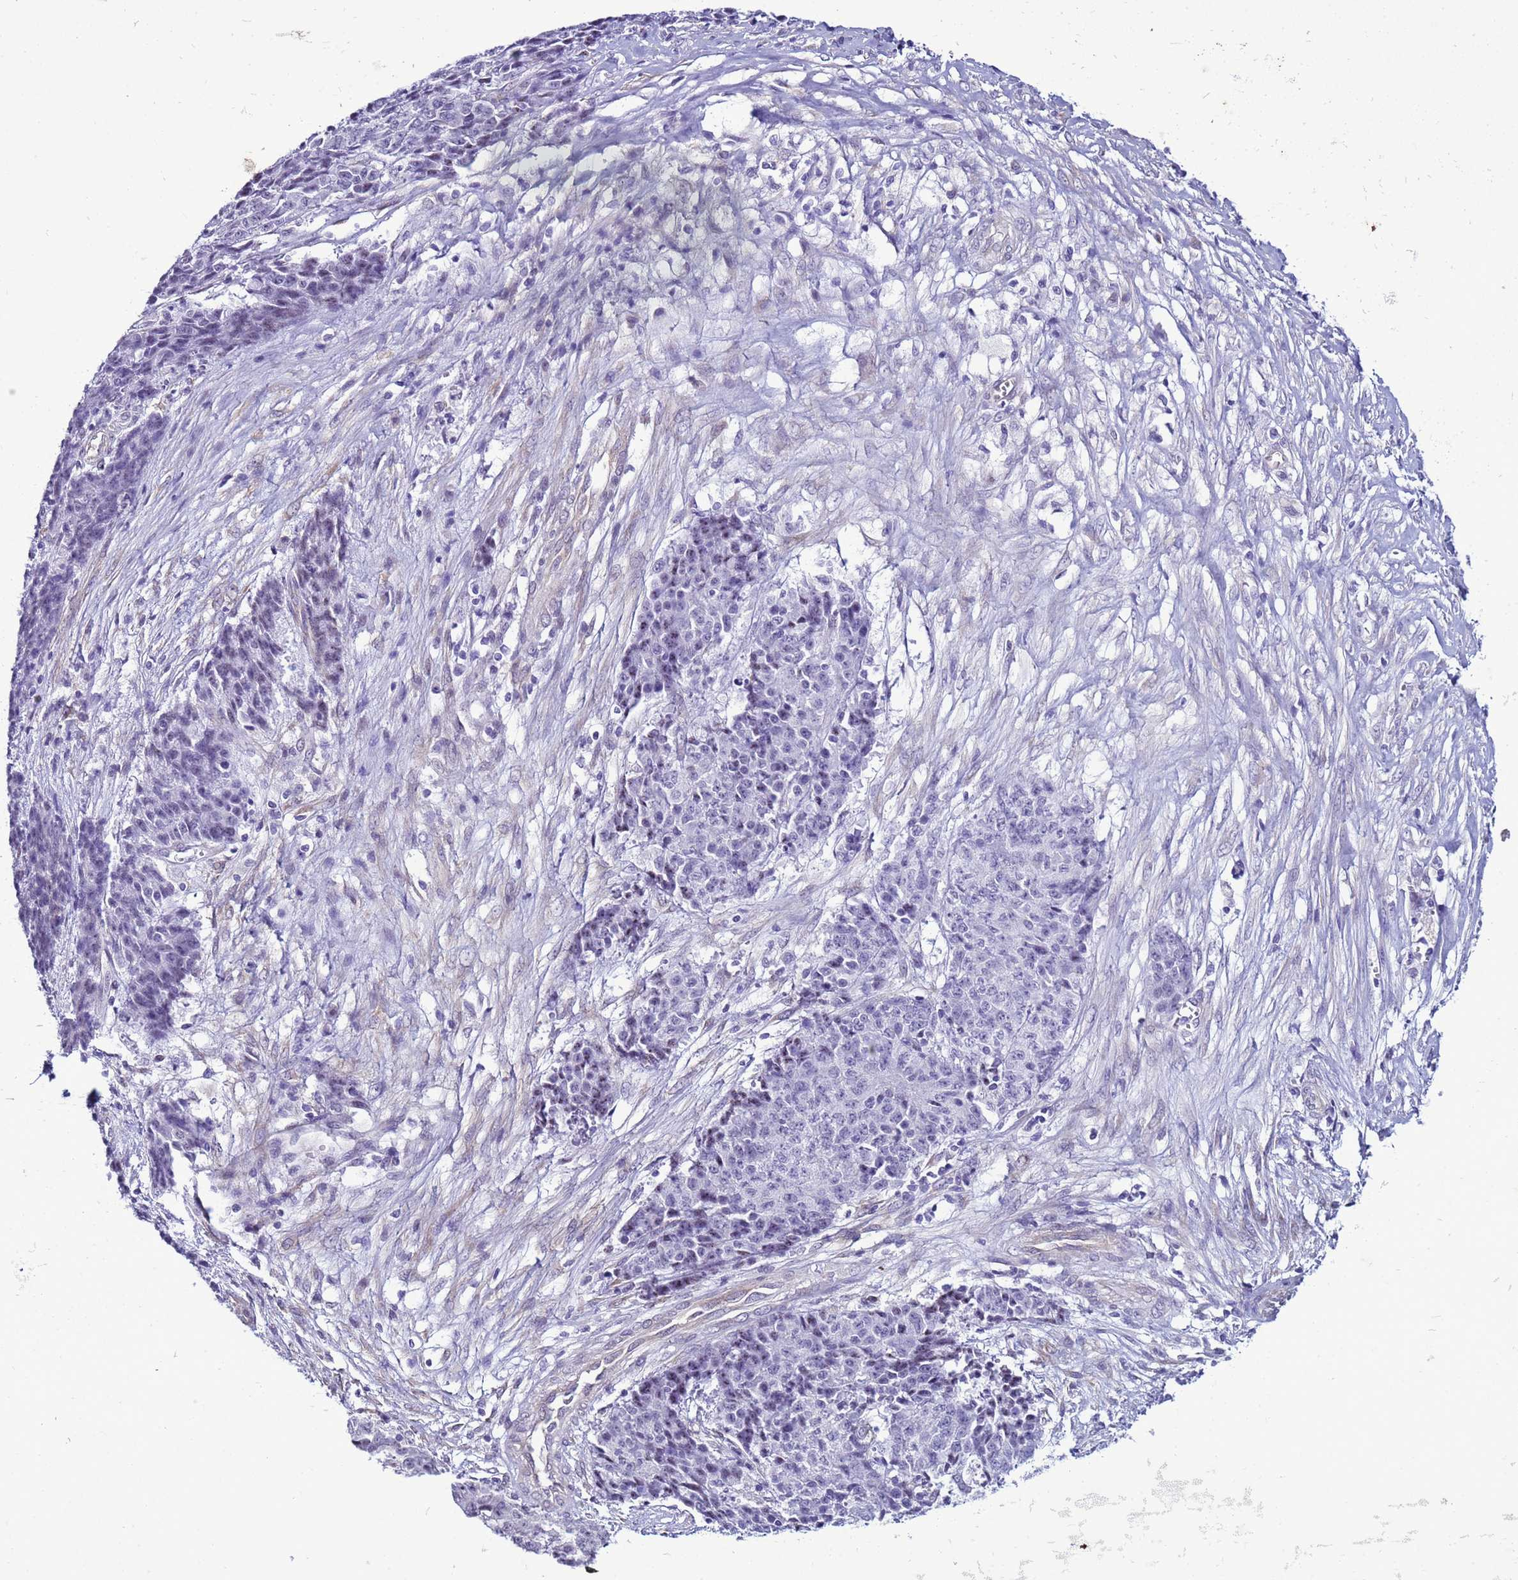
{"staining": {"intensity": "negative", "quantity": "none", "location": "none"}, "tissue": "ovarian cancer", "cell_type": "Tumor cells", "image_type": "cancer", "snomed": [{"axis": "morphology", "description": "Carcinoma, endometroid"}, {"axis": "topography", "description": "Ovary"}], "caption": "Tumor cells are negative for brown protein staining in ovarian endometroid carcinoma.", "gene": "LRRC10B", "patient": {"sex": "female", "age": 42}}